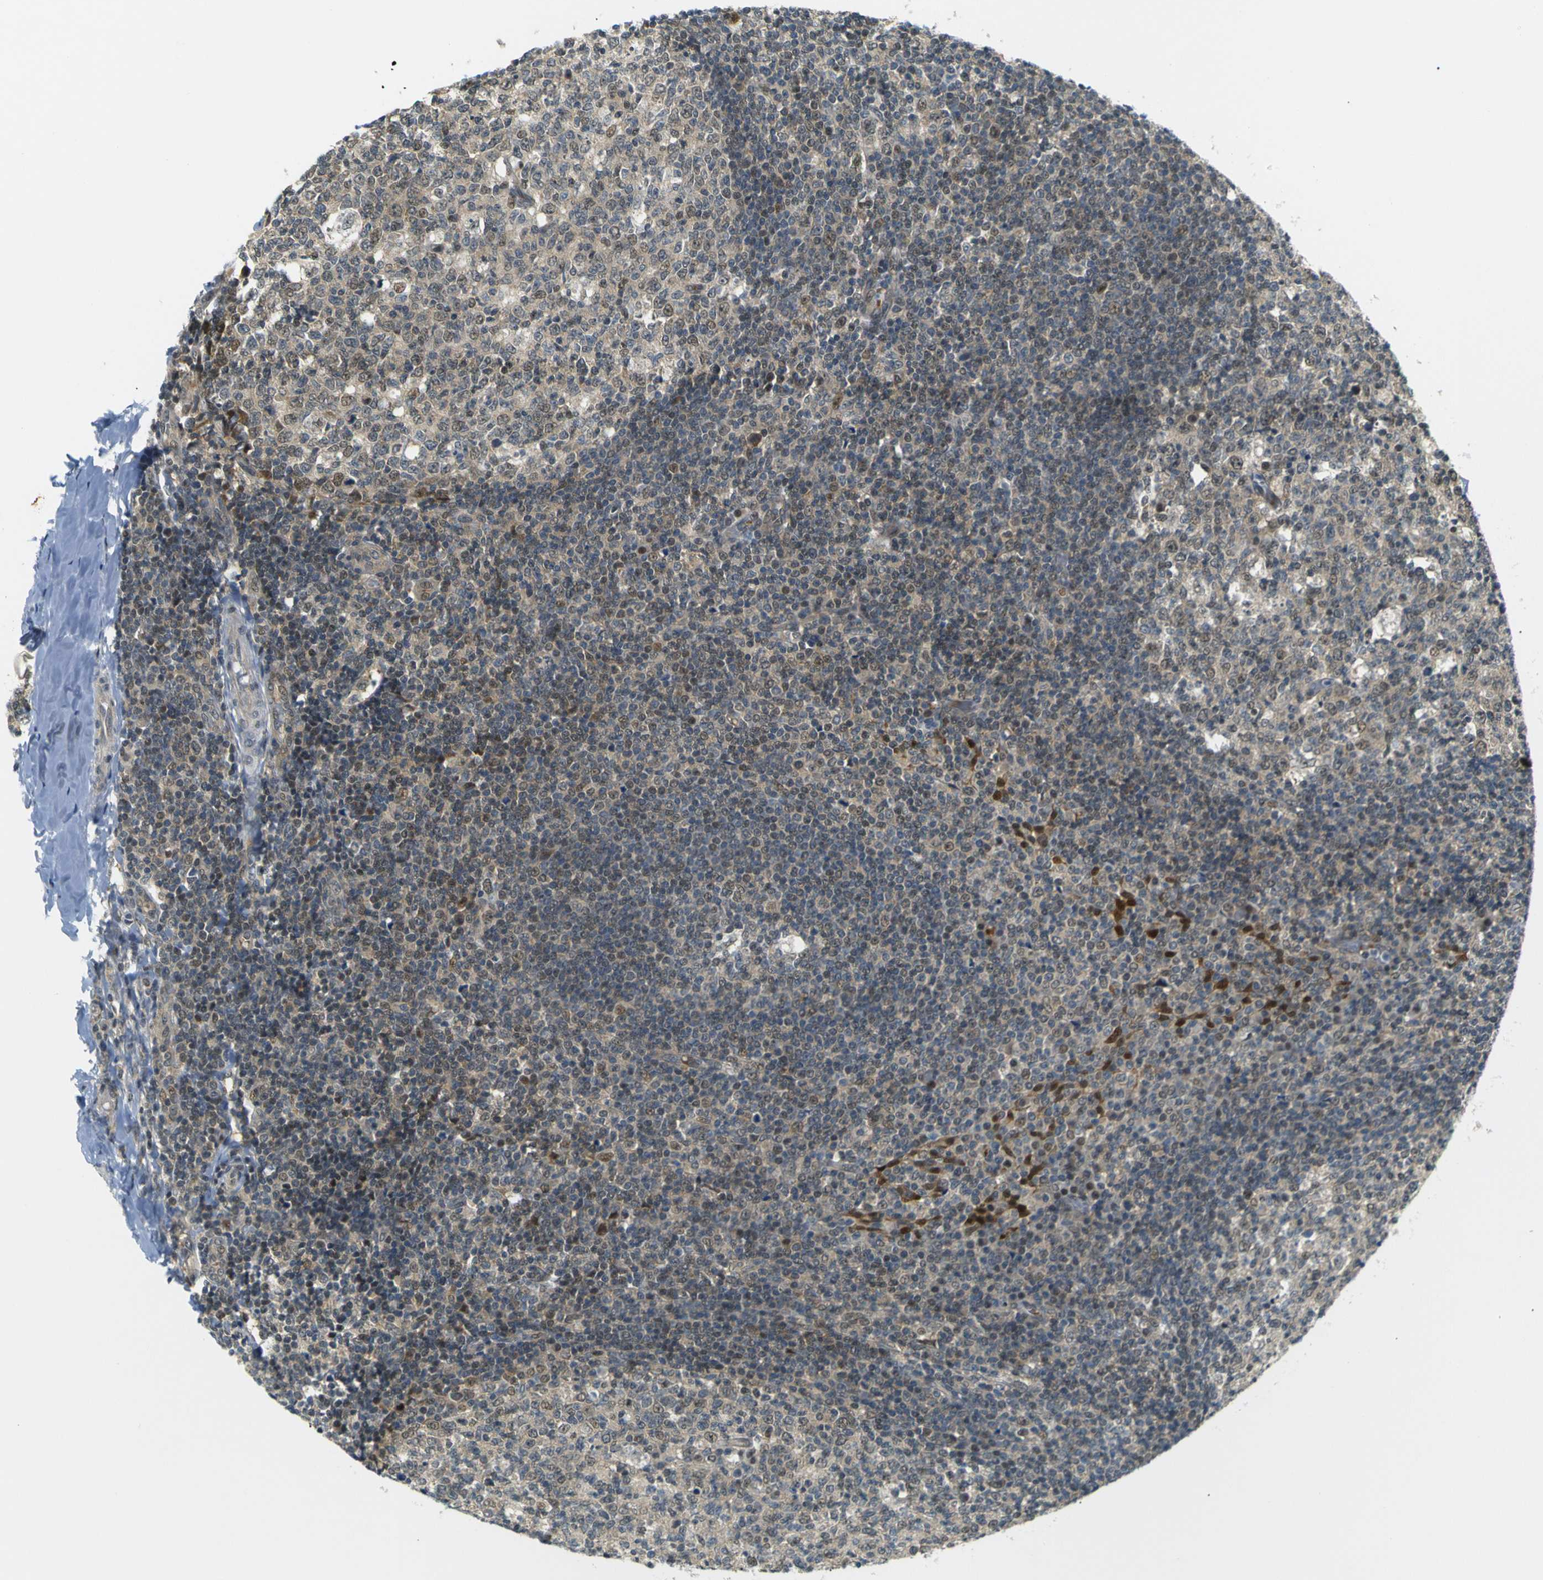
{"staining": {"intensity": "moderate", "quantity": "25%-75%", "location": "cytoplasmic/membranous,nuclear"}, "tissue": "tonsil", "cell_type": "Germinal center cells", "image_type": "normal", "snomed": [{"axis": "morphology", "description": "Normal tissue, NOS"}, {"axis": "topography", "description": "Tonsil"}], "caption": "DAB immunohistochemical staining of normal tonsil reveals moderate cytoplasmic/membranous,nuclear protein staining in approximately 25%-75% of germinal center cells.", "gene": "SKP1", "patient": {"sex": "female", "age": 19}}